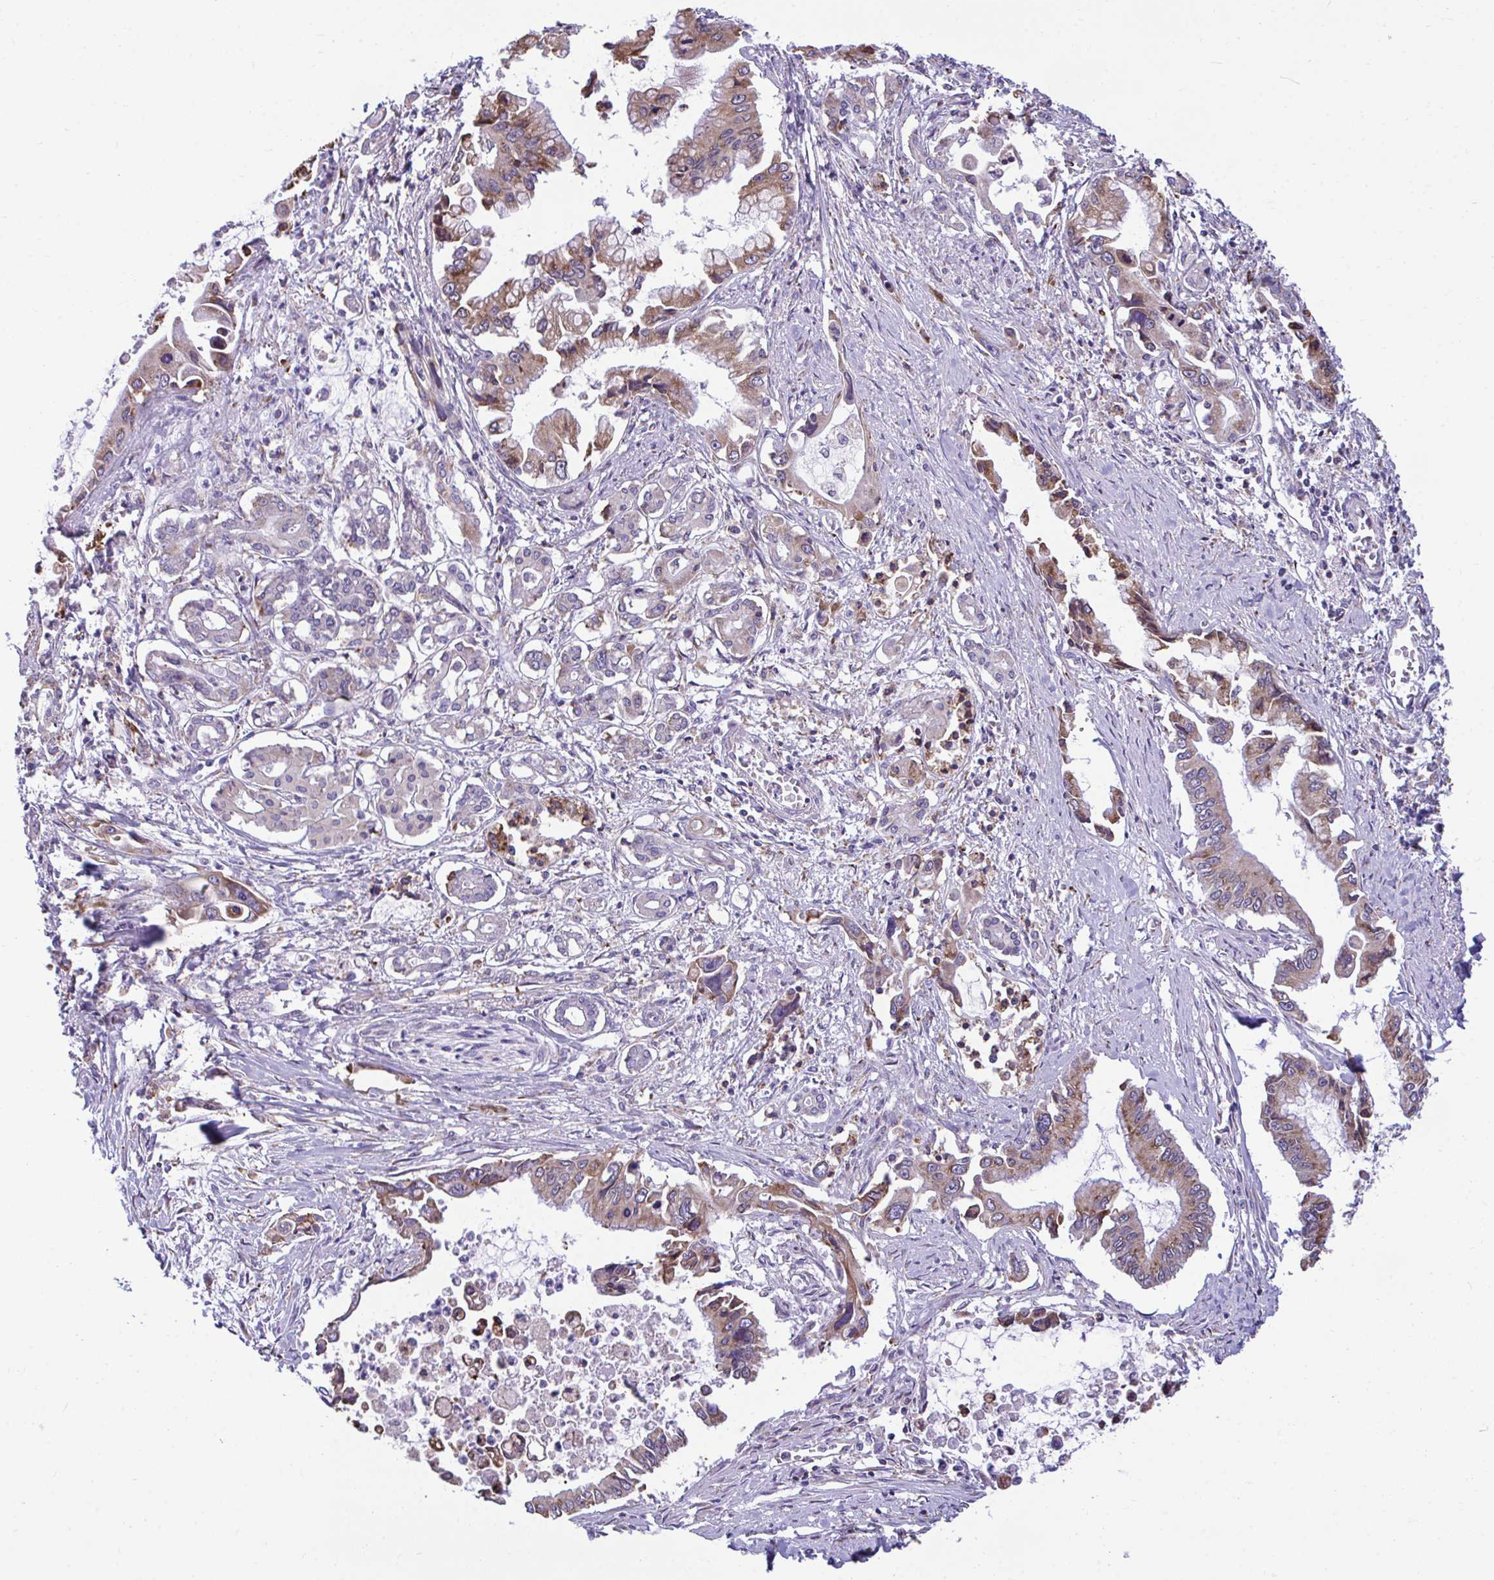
{"staining": {"intensity": "moderate", "quantity": ">75%", "location": "cytoplasmic/membranous"}, "tissue": "pancreatic cancer", "cell_type": "Tumor cells", "image_type": "cancer", "snomed": [{"axis": "morphology", "description": "Adenocarcinoma, NOS"}, {"axis": "topography", "description": "Pancreas"}], "caption": "Immunohistochemistry (IHC) photomicrograph of human pancreatic adenocarcinoma stained for a protein (brown), which exhibits medium levels of moderate cytoplasmic/membranous positivity in about >75% of tumor cells.", "gene": "PIGK", "patient": {"sex": "male", "age": 84}}